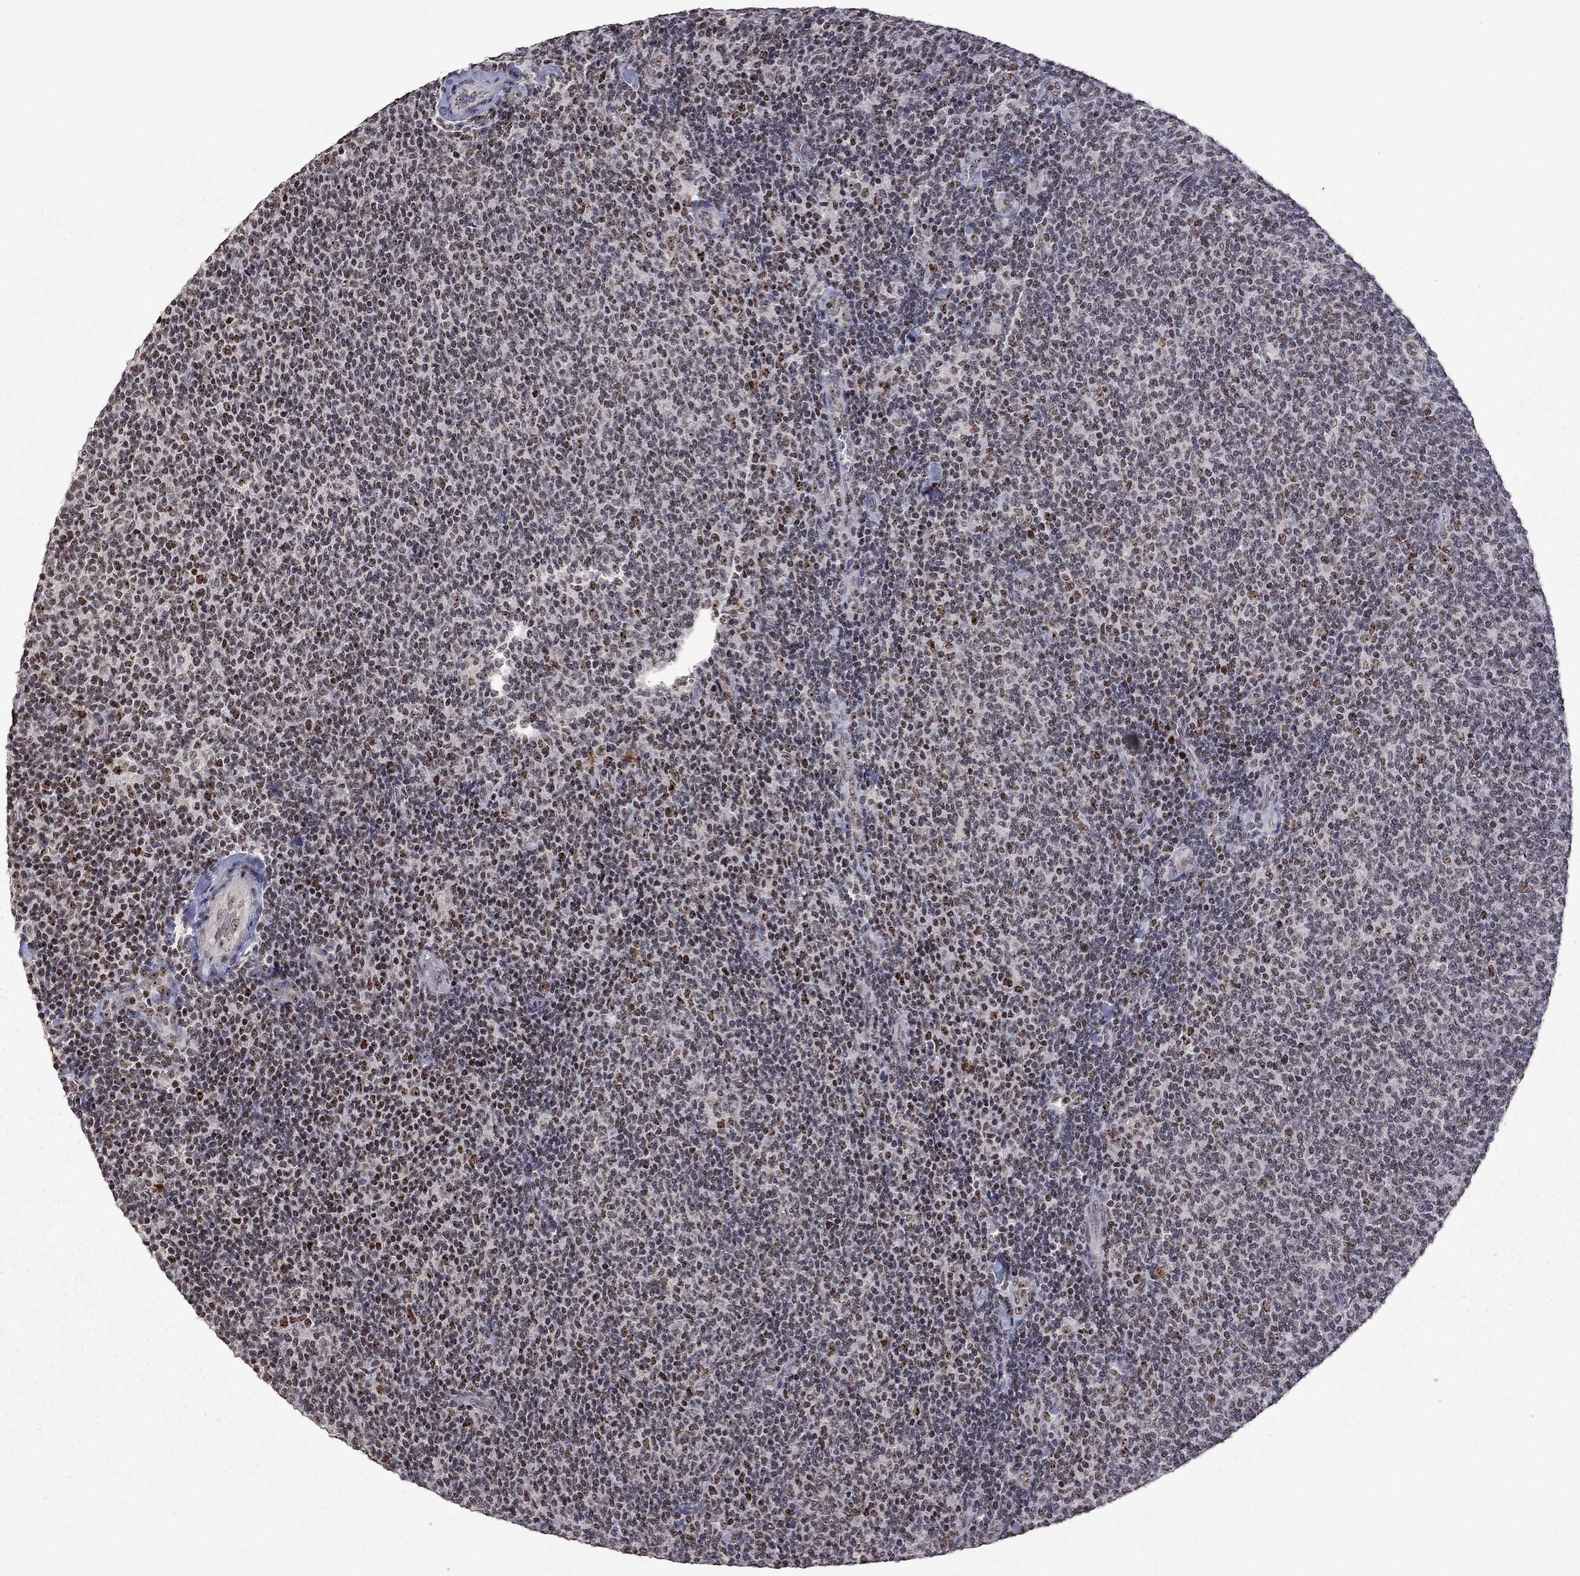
{"staining": {"intensity": "moderate", "quantity": "<25%", "location": "nuclear"}, "tissue": "lymphoma", "cell_type": "Tumor cells", "image_type": "cancer", "snomed": [{"axis": "morphology", "description": "Malignant lymphoma, non-Hodgkin's type, Low grade"}, {"axis": "topography", "description": "Lymph node"}], "caption": "Protein staining of lymphoma tissue exhibits moderate nuclear staining in approximately <25% of tumor cells.", "gene": "SPOUT1", "patient": {"sex": "male", "age": 52}}